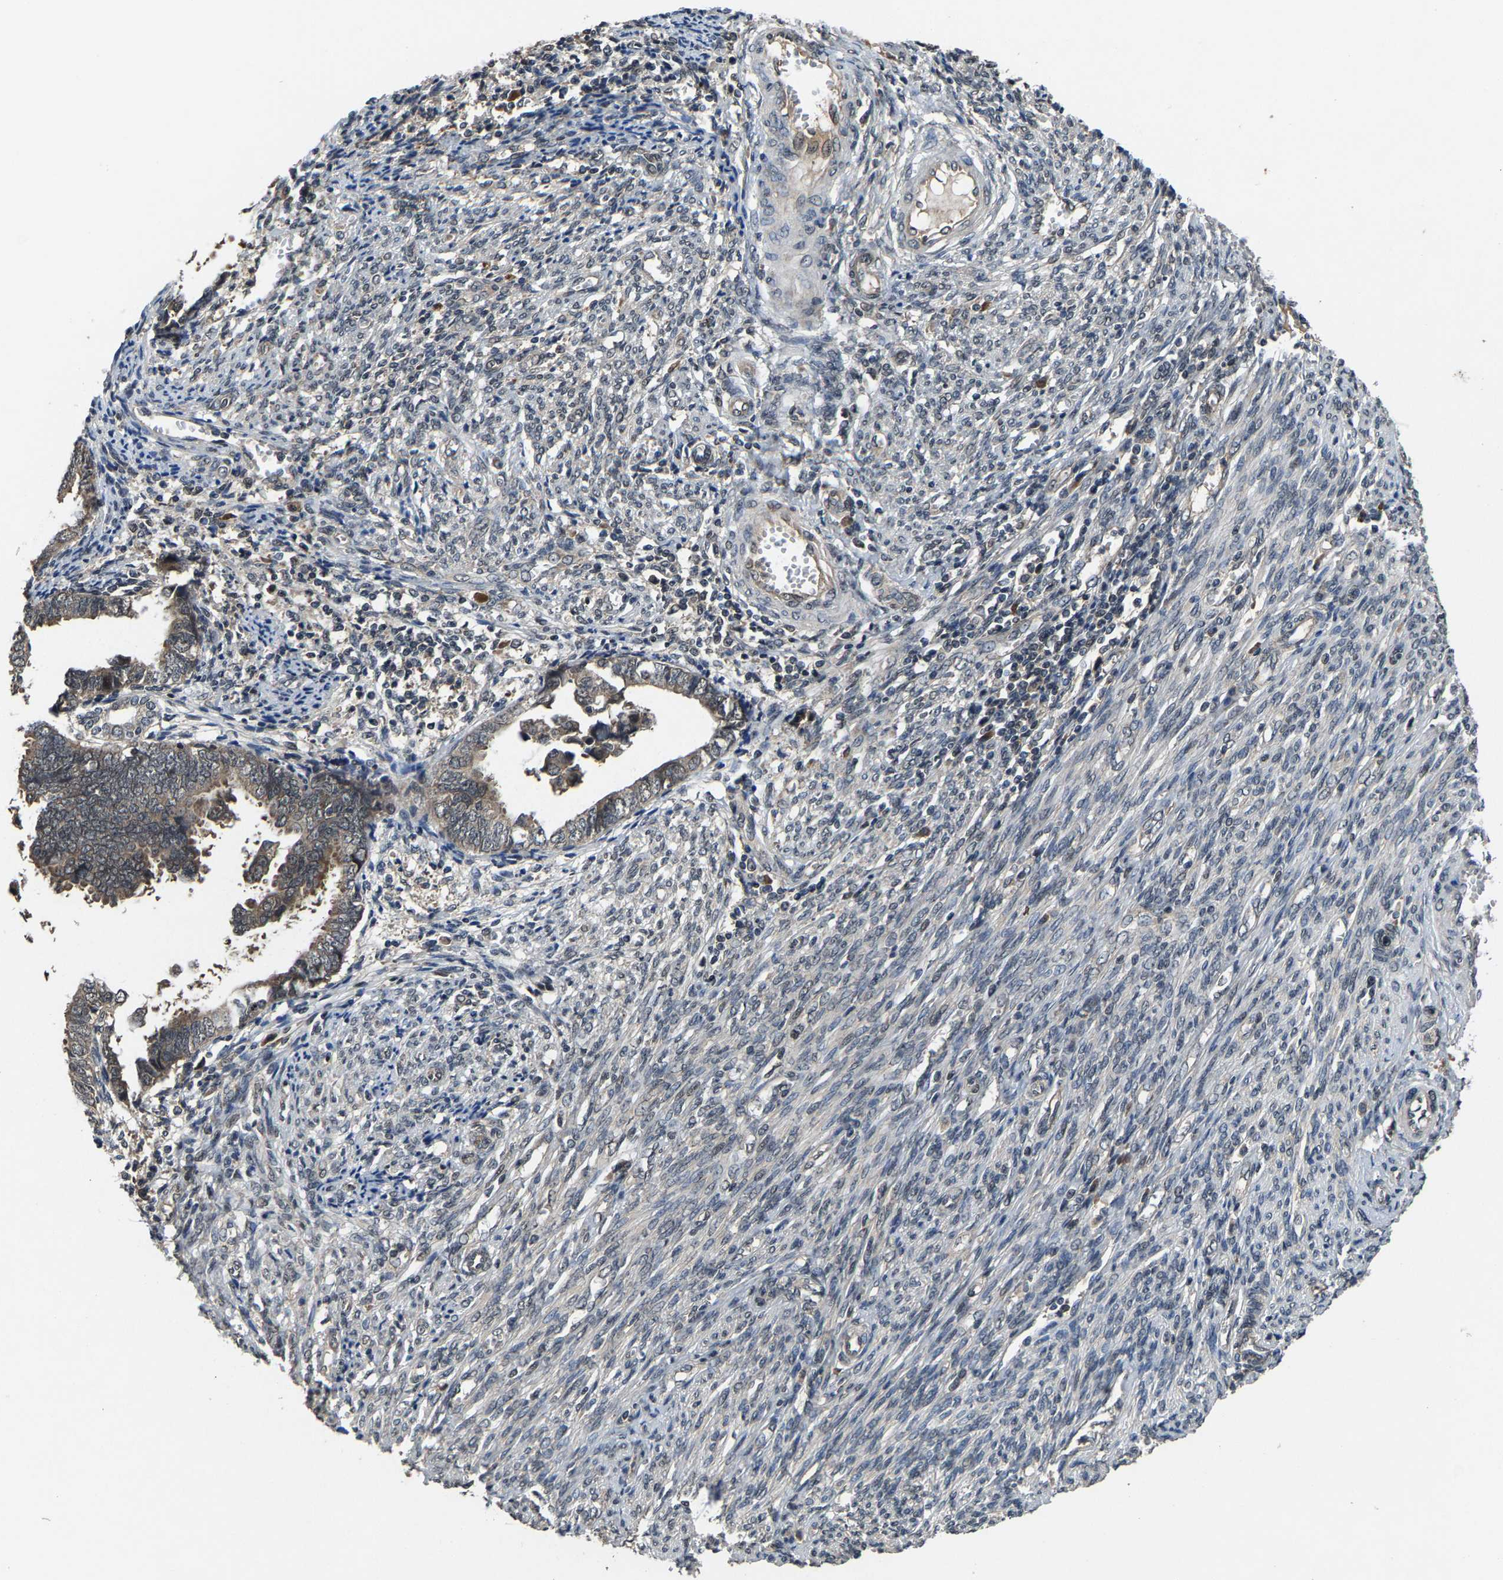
{"staining": {"intensity": "moderate", "quantity": ">75%", "location": "cytoplasmic/membranous"}, "tissue": "endometrial cancer", "cell_type": "Tumor cells", "image_type": "cancer", "snomed": [{"axis": "morphology", "description": "Adenocarcinoma, NOS"}, {"axis": "topography", "description": "Endometrium"}], "caption": "Tumor cells reveal moderate cytoplasmic/membranous positivity in about >75% of cells in endometrial adenocarcinoma.", "gene": "HUWE1", "patient": {"sex": "female", "age": 75}}